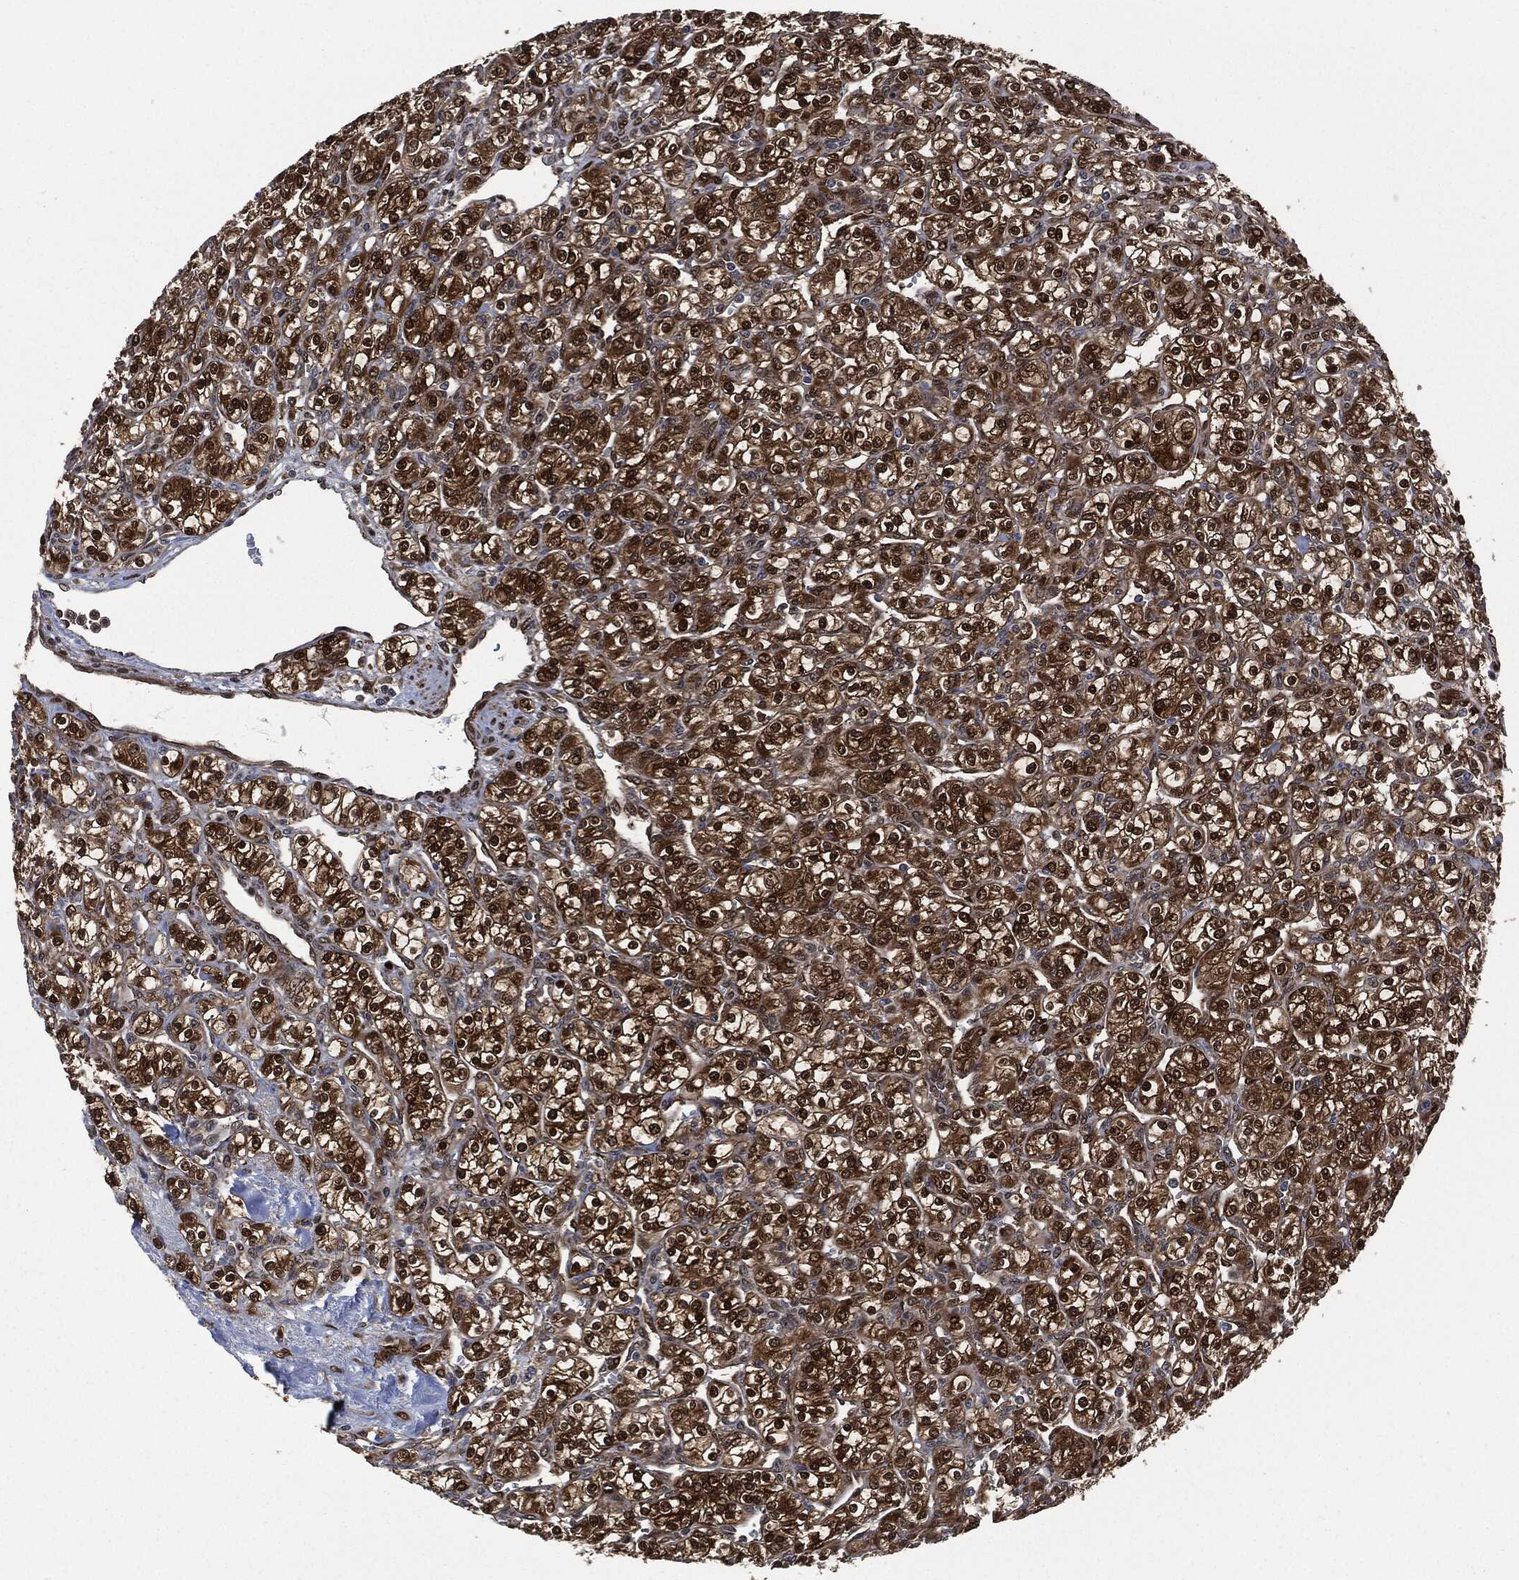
{"staining": {"intensity": "strong", "quantity": "25%-75%", "location": "cytoplasmic/membranous,nuclear"}, "tissue": "renal cancer", "cell_type": "Tumor cells", "image_type": "cancer", "snomed": [{"axis": "morphology", "description": "Adenocarcinoma, NOS"}, {"axis": "topography", "description": "Kidney"}], "caption": "The image exhibits immunohistochemical staining of adenocarcinoma (renal). There is strong cytoplasmic/membranous and nuclear staining is identified in approximately 25%-75% of tumor cells.", "gene": "DCTN1", "patient": {"sex": "male", "age": 77}}